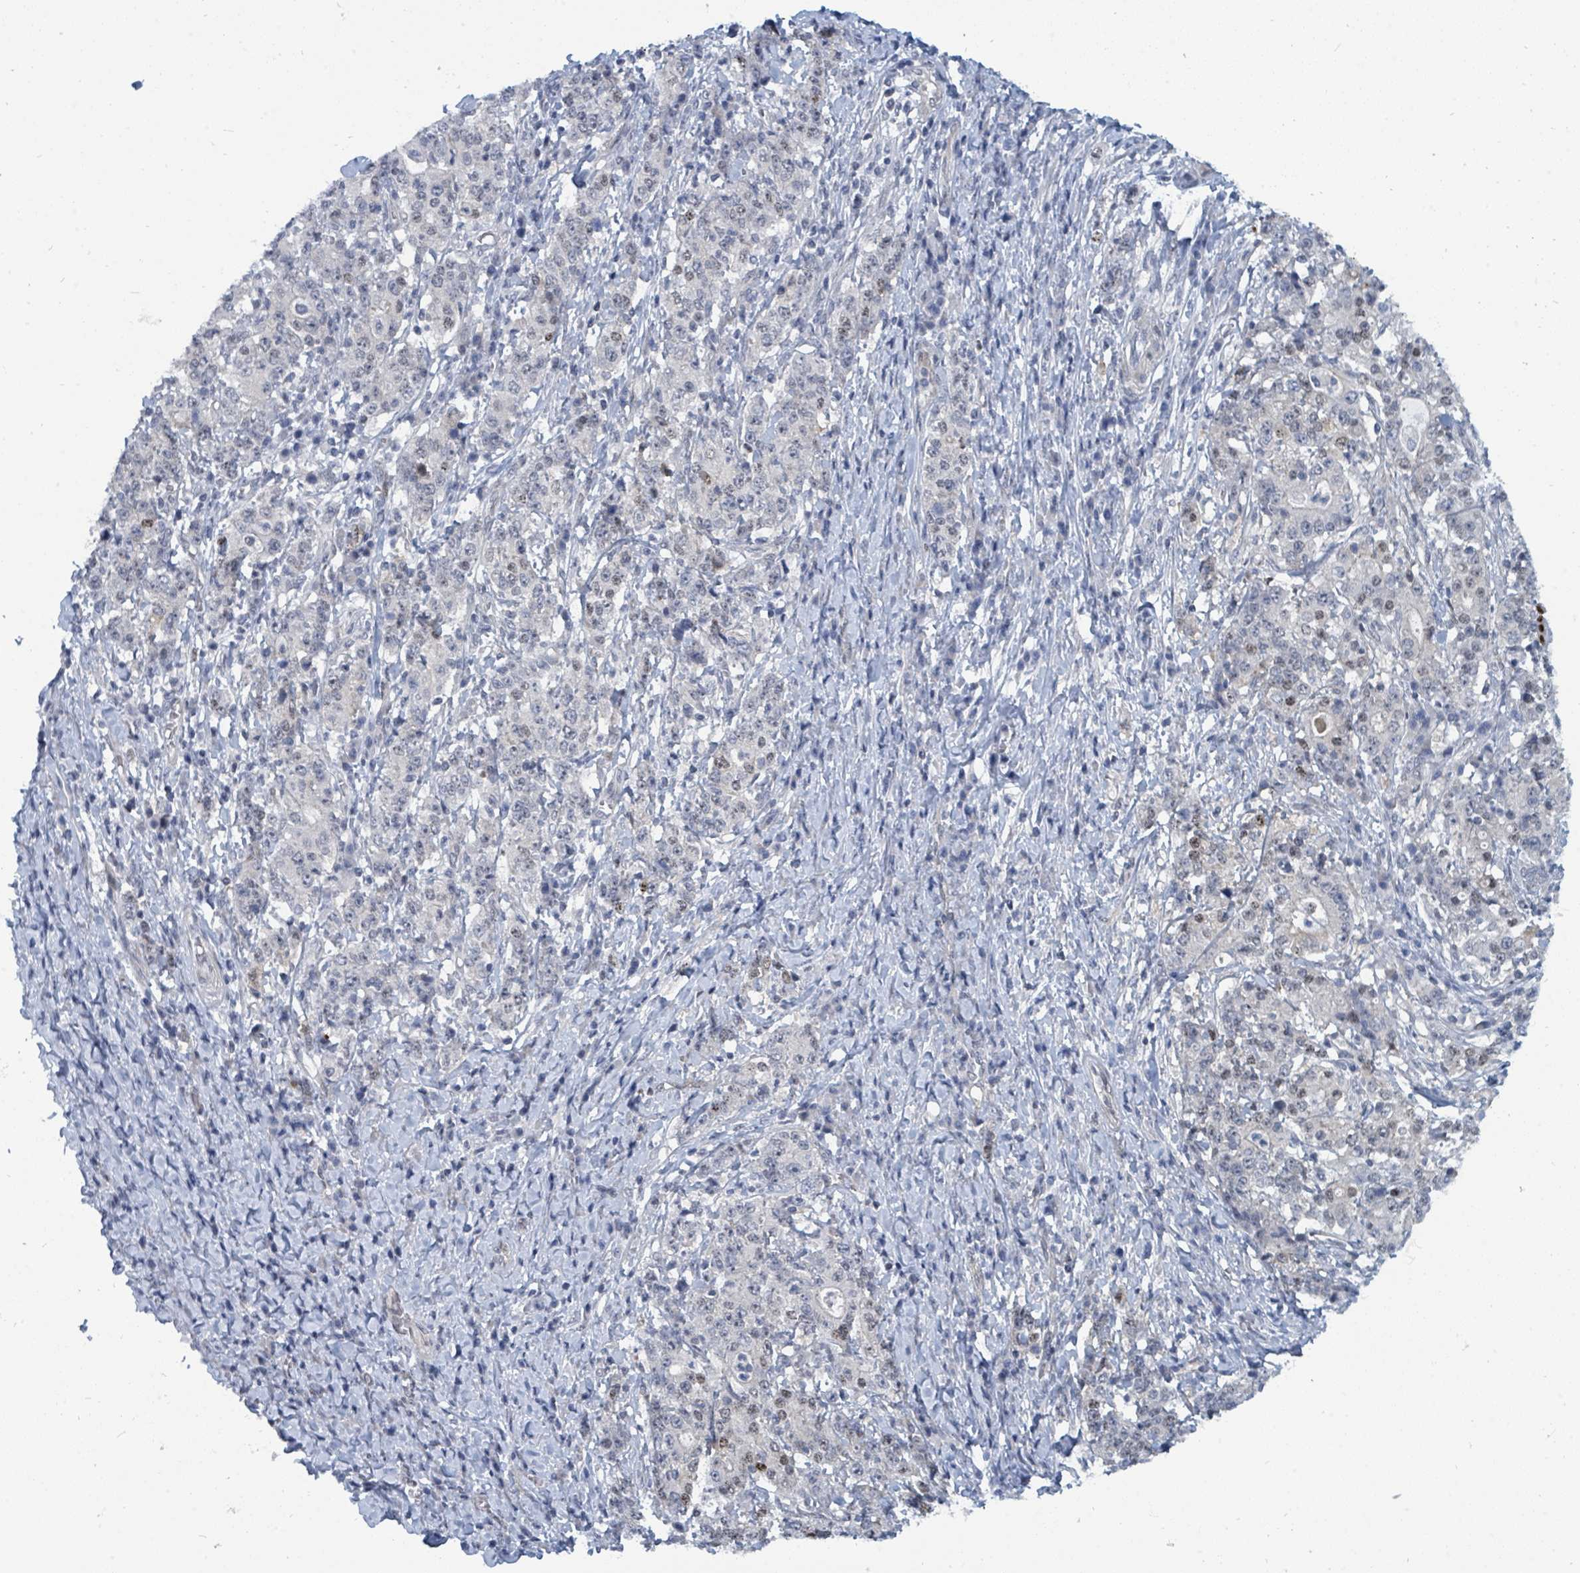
{"staining": {"intensity": "weak", "quantity": "<25%", "location": "nuclear"}, "tissue": "stomach cancer", "cell_type": "Tumor cells", "image_type": "cancer", "snomed": [{"axis": "morphology", "description": "Normal tissue, NOS"}, {"axis": "morphology", "description": "Adenocarcinoma, NOS"}, {"axis": "topography", "description": "Stomach, upper"}, {"axis": "topography", "description": "Stomach"}], "caption": "Stomach adenocarcinoma stained for a protein using immunohistochemistry (IHC) demonstrates no staining tumor cells.", "gene": "SUMO4", "patient": {"sex": "male", "age": 59}}